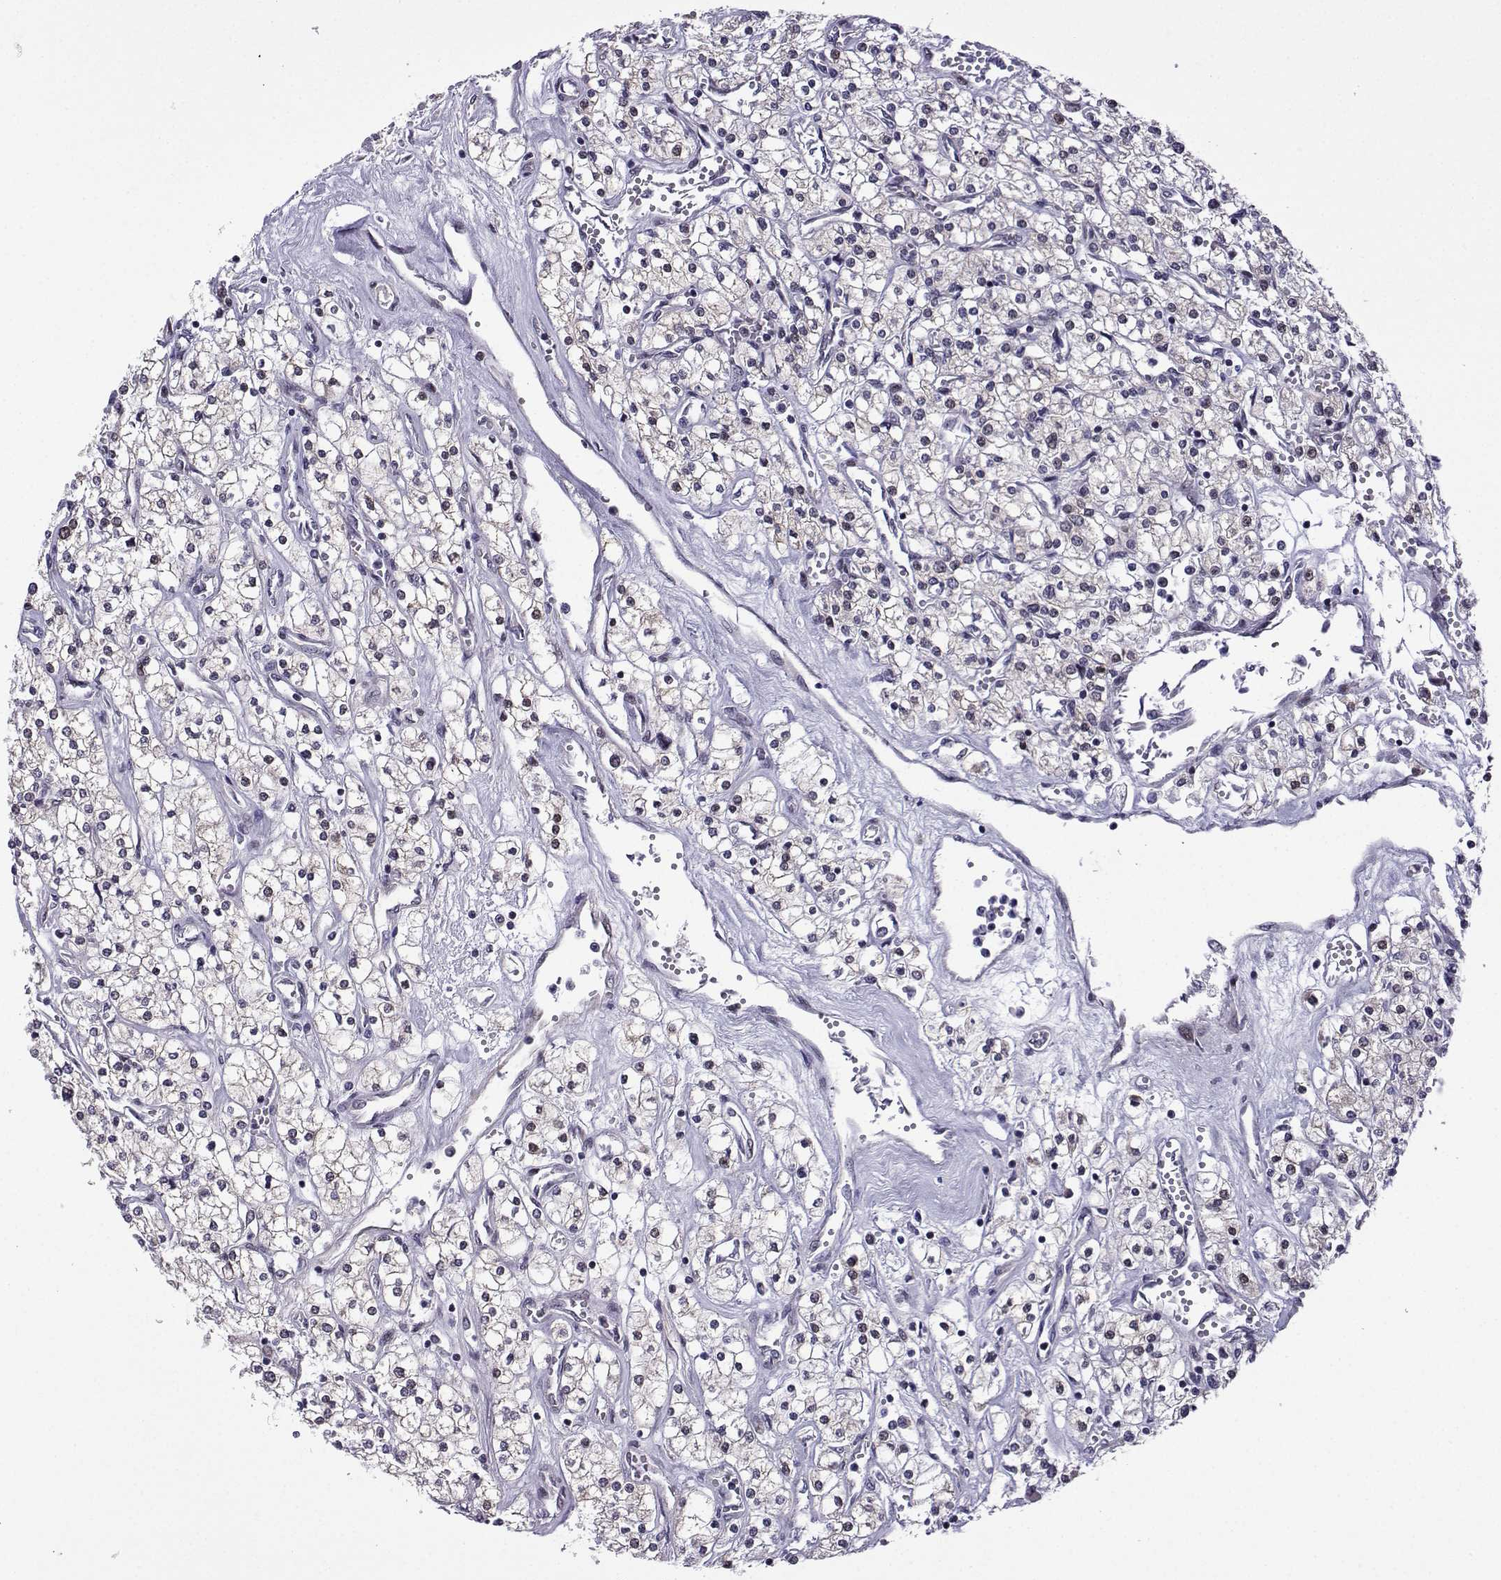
{"staining": {"intensity": "negative", "quantity": "none", "location": "none"}, "tissue": "renal cancer", "cell_type": "Tumor cells", "image_type": "cancer", "snomed": [{"axis": "morphology", "description": "Adenocarcinoma, NOS"}, {"axis": "topography", "description": "Kidney"}], "caption": "Protein analysis of renal cancer (adenocarcinoma) reveals no significant positivity in tumor cells.", "gene": "FGF3", "patient": {"sex": "male", "age": 80}}